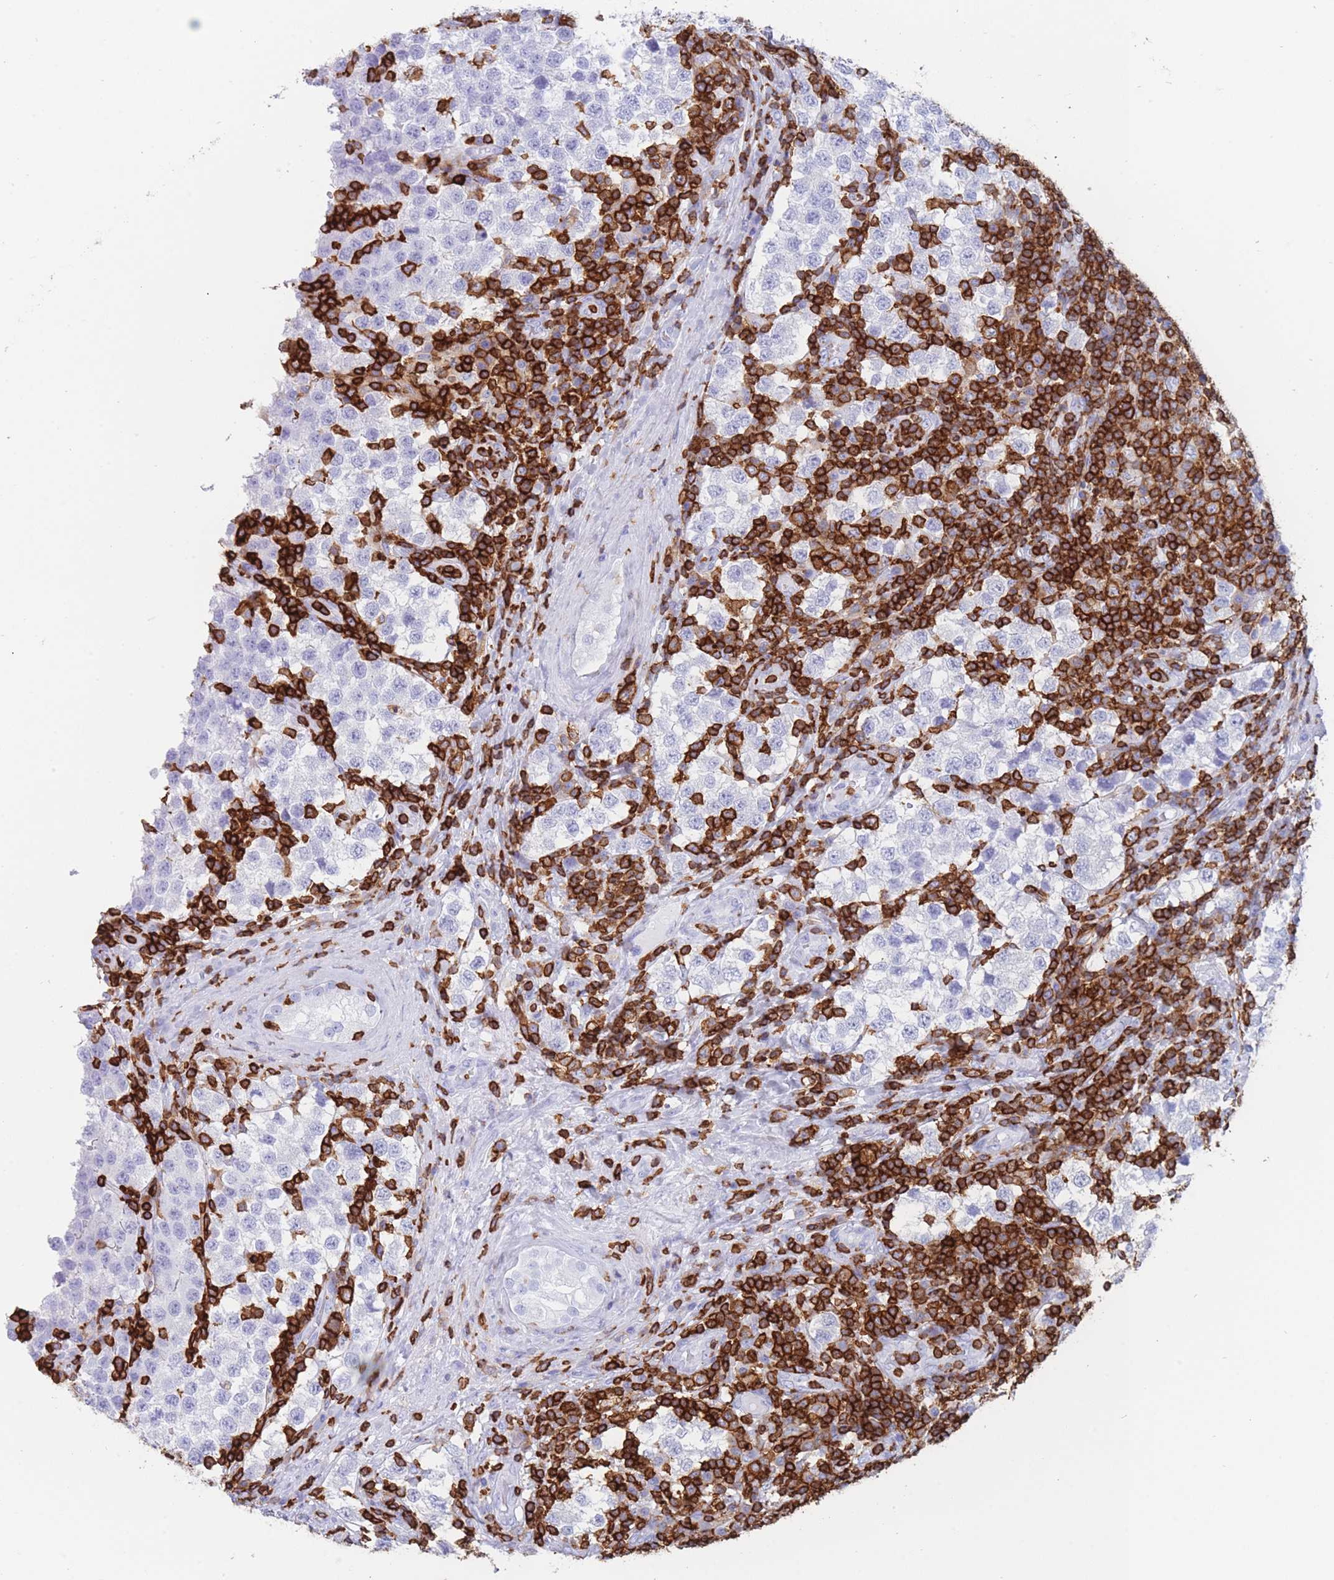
{"staining": {"intensity": "negative", "quantity": "none", "location": "none"}, "tissue": "testis cancer", "cell_type": "Tumor cells", "image_type": "cancer", "snomed": [{"axis": "morphology", "description": "Seminoma, NOS"}, {"axis": "topography", "description": "Testis"}], "caption": "IHC micrograph of human testis cancer stained for a protein (brown), which shows no staining in tumor cells.", "gene": "CORO1A", "patient": {"sex": "male", "age": 34}}